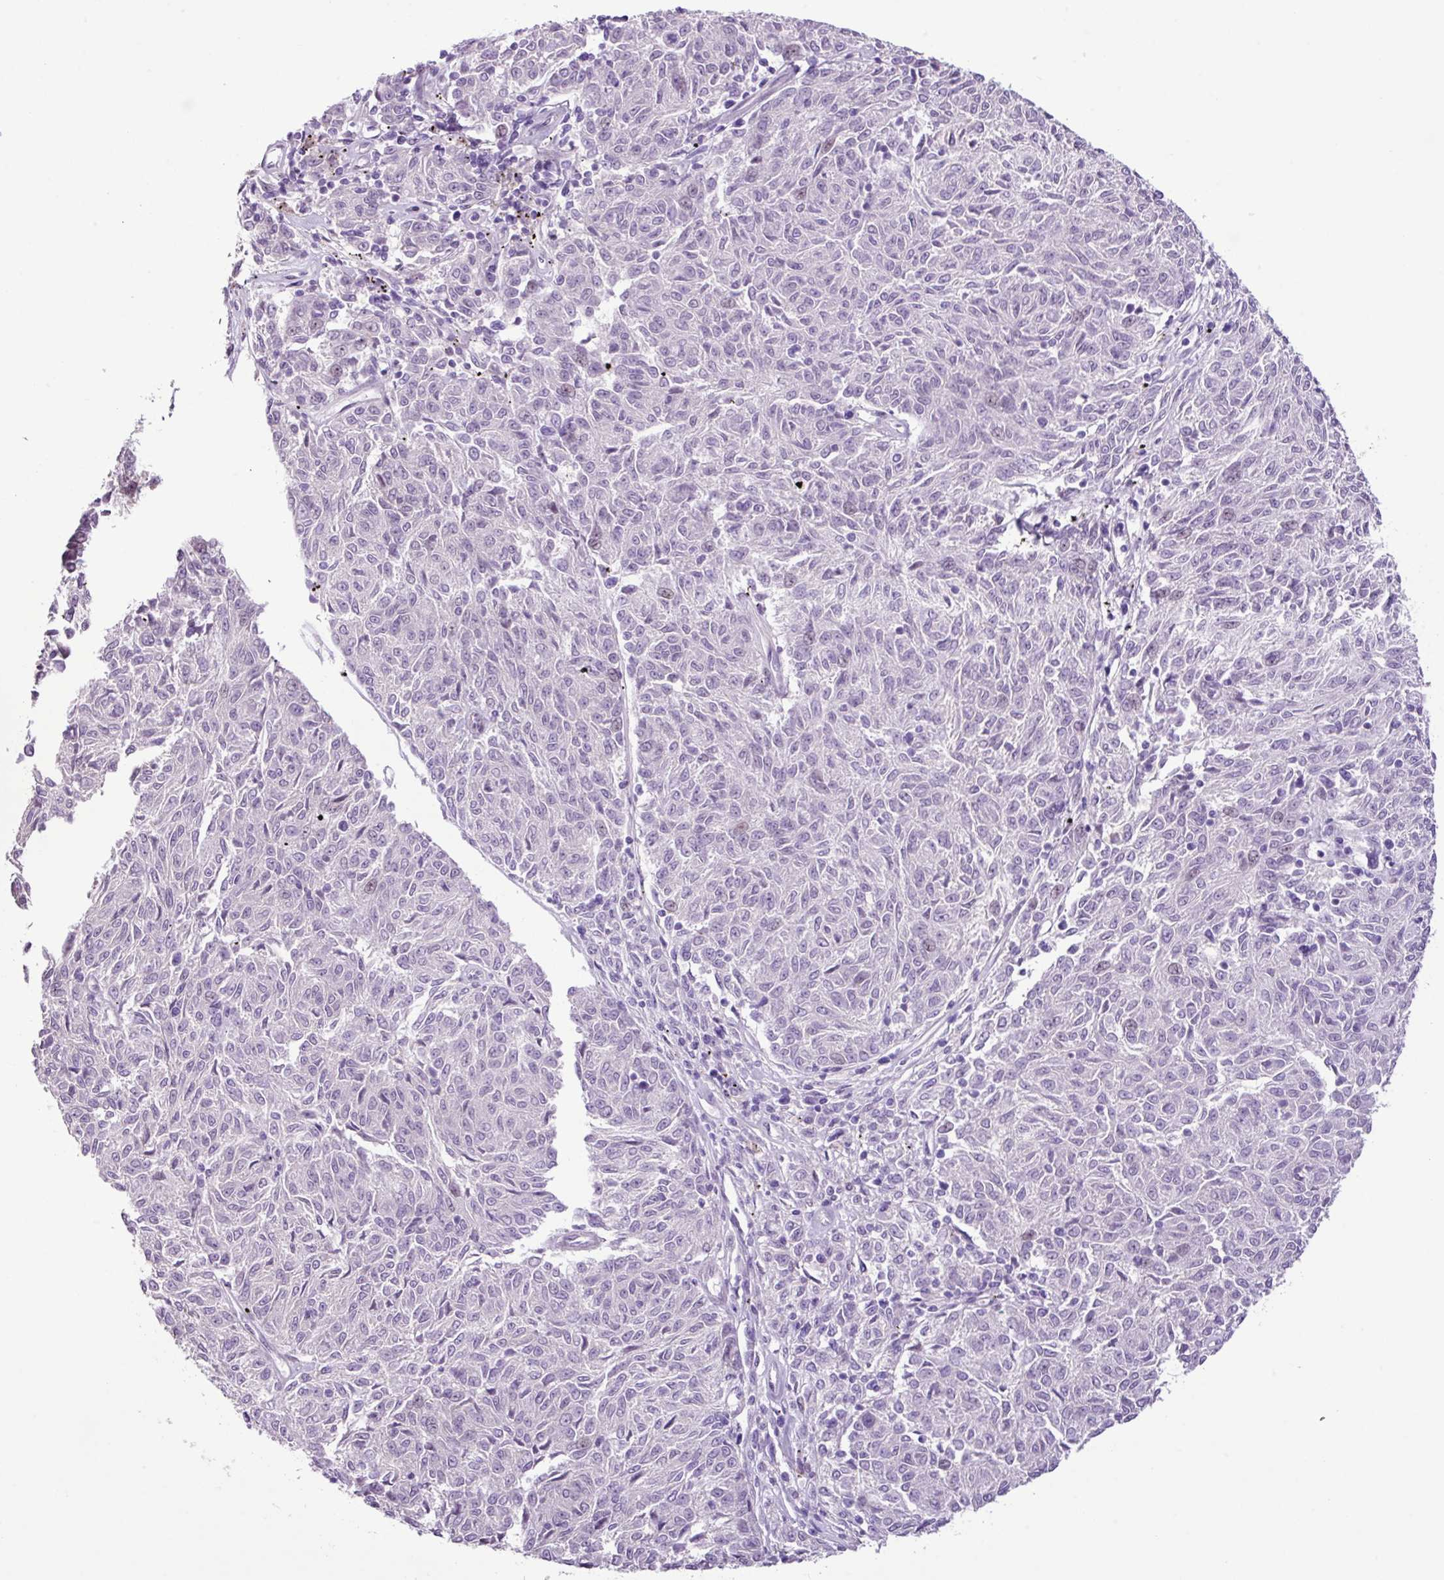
{"staining": {"intensity": "negative", "quantity": "none", "location": "none"}, "tissue": "melanoma", "cell_type": "Tumor cells", "image_type": "cancer", "snomed": [{"axis": "morphology", "description": "Malignant melanoma, NOS"}, {"axis": "topography", "description": "Skin"}], "caption": "Tumor cells are negative for protein expression in human malignant melanoma.", "gene": "YLPM1", "patient": {"sex": "female", "age": 72}}